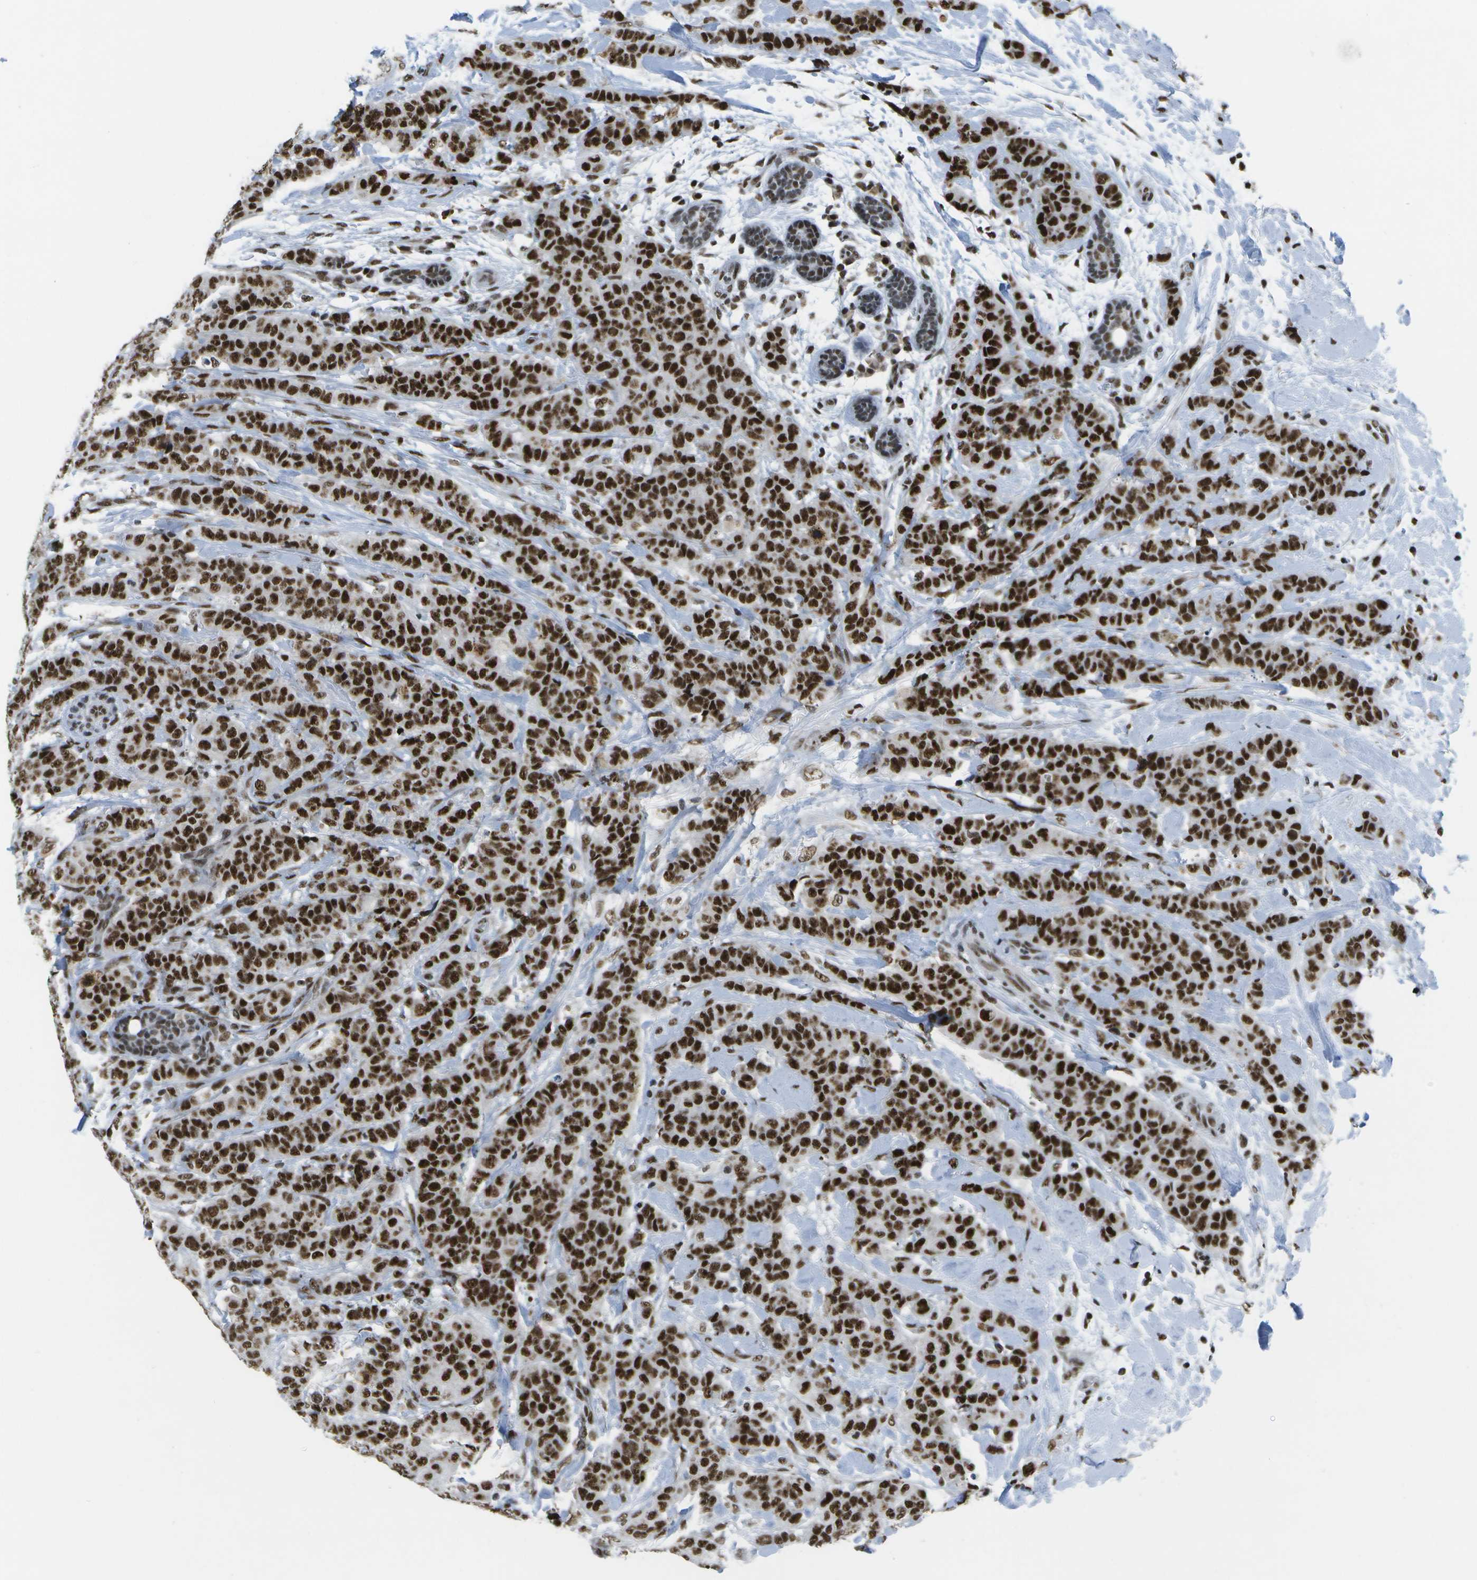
{"staining": {"intensity": "strong", "quantity": ">75%", "location": "nuclear"}, "tissue": "breast cancer", "cell_type": "Tumor cells", "image_type": "cancer", "snomed": [{"axis": "morphology", "description": "Normal tissue, NOS"}, {"axis": "morphology", "description": "Duct carcinoma"}, {"axis": "topography", "description": "Breast"}], "caption": "Immunohistochemistry (IHC) of intraductal carcinoma (breast) displays high levels of strong nuclear staining in approximately >75% of tumor cells. (Brightfield microscopy of DAB IHC at high magnification).", "gene": "NSRP1", "patient": {"sex": "female", "age": 40}}